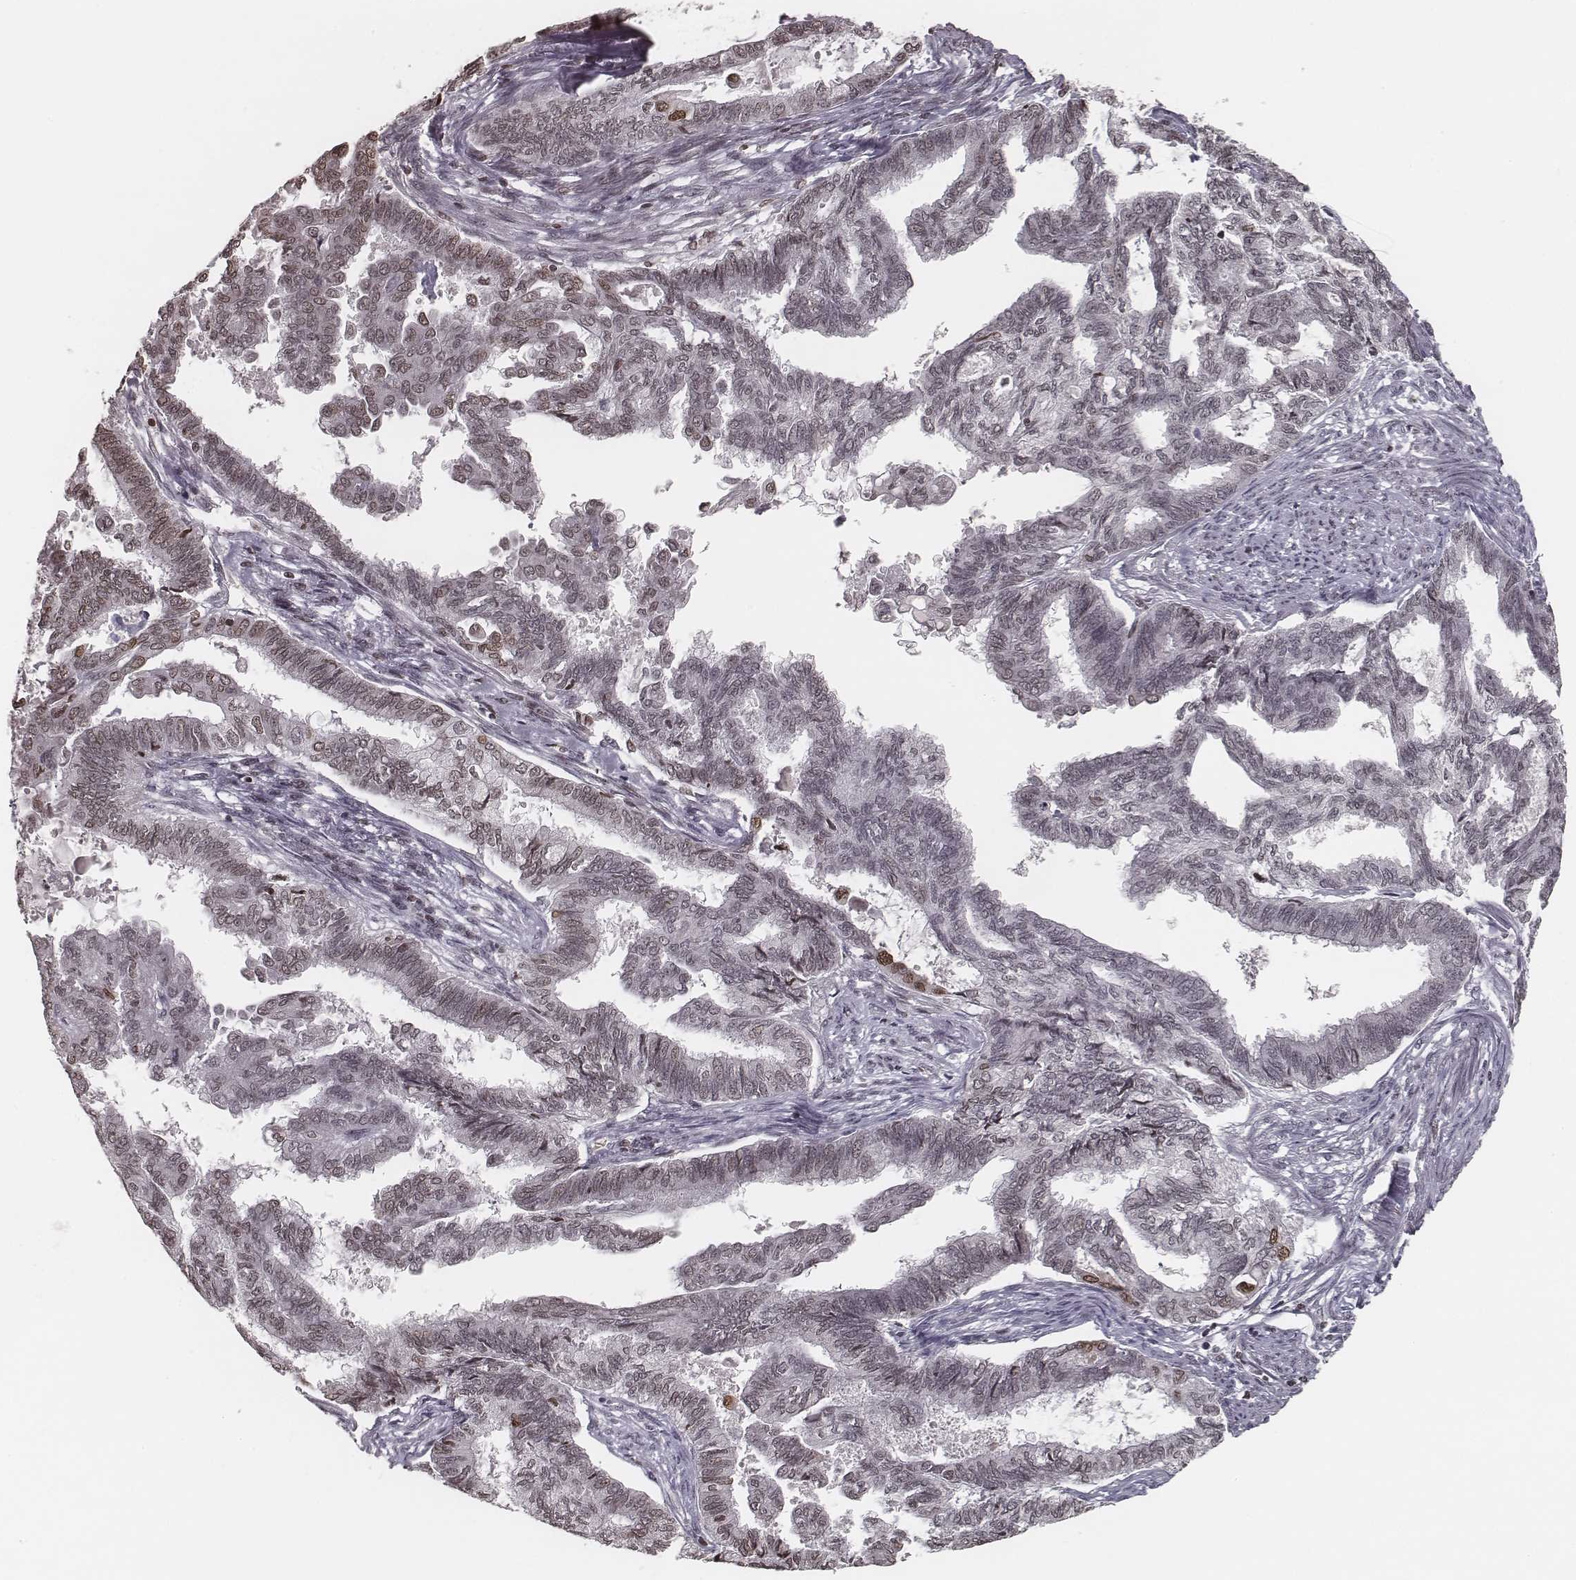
{"staining": {"intensity": "weak", "quantity": "25%-75%", "location": "nuclear"}, "tissue": "endometrial cancer", "cell_type": "Tumor cells", "image_type": "cancer", "snomed": [{"axis": "morphology", "description": "Adenocarcinoma, NOS"}, {"axis": "topography", "description": "Endometrium"}], "caption": "Immunohistochemistry (IHC) (DAB) staining of human adenocarcinoma (endometrial) exhibits weak nuclear protein staining in approximately 25%-75% of tumor cells.", "gene": "HMGA2", "patient": {"sex": "female", "age": 86}}